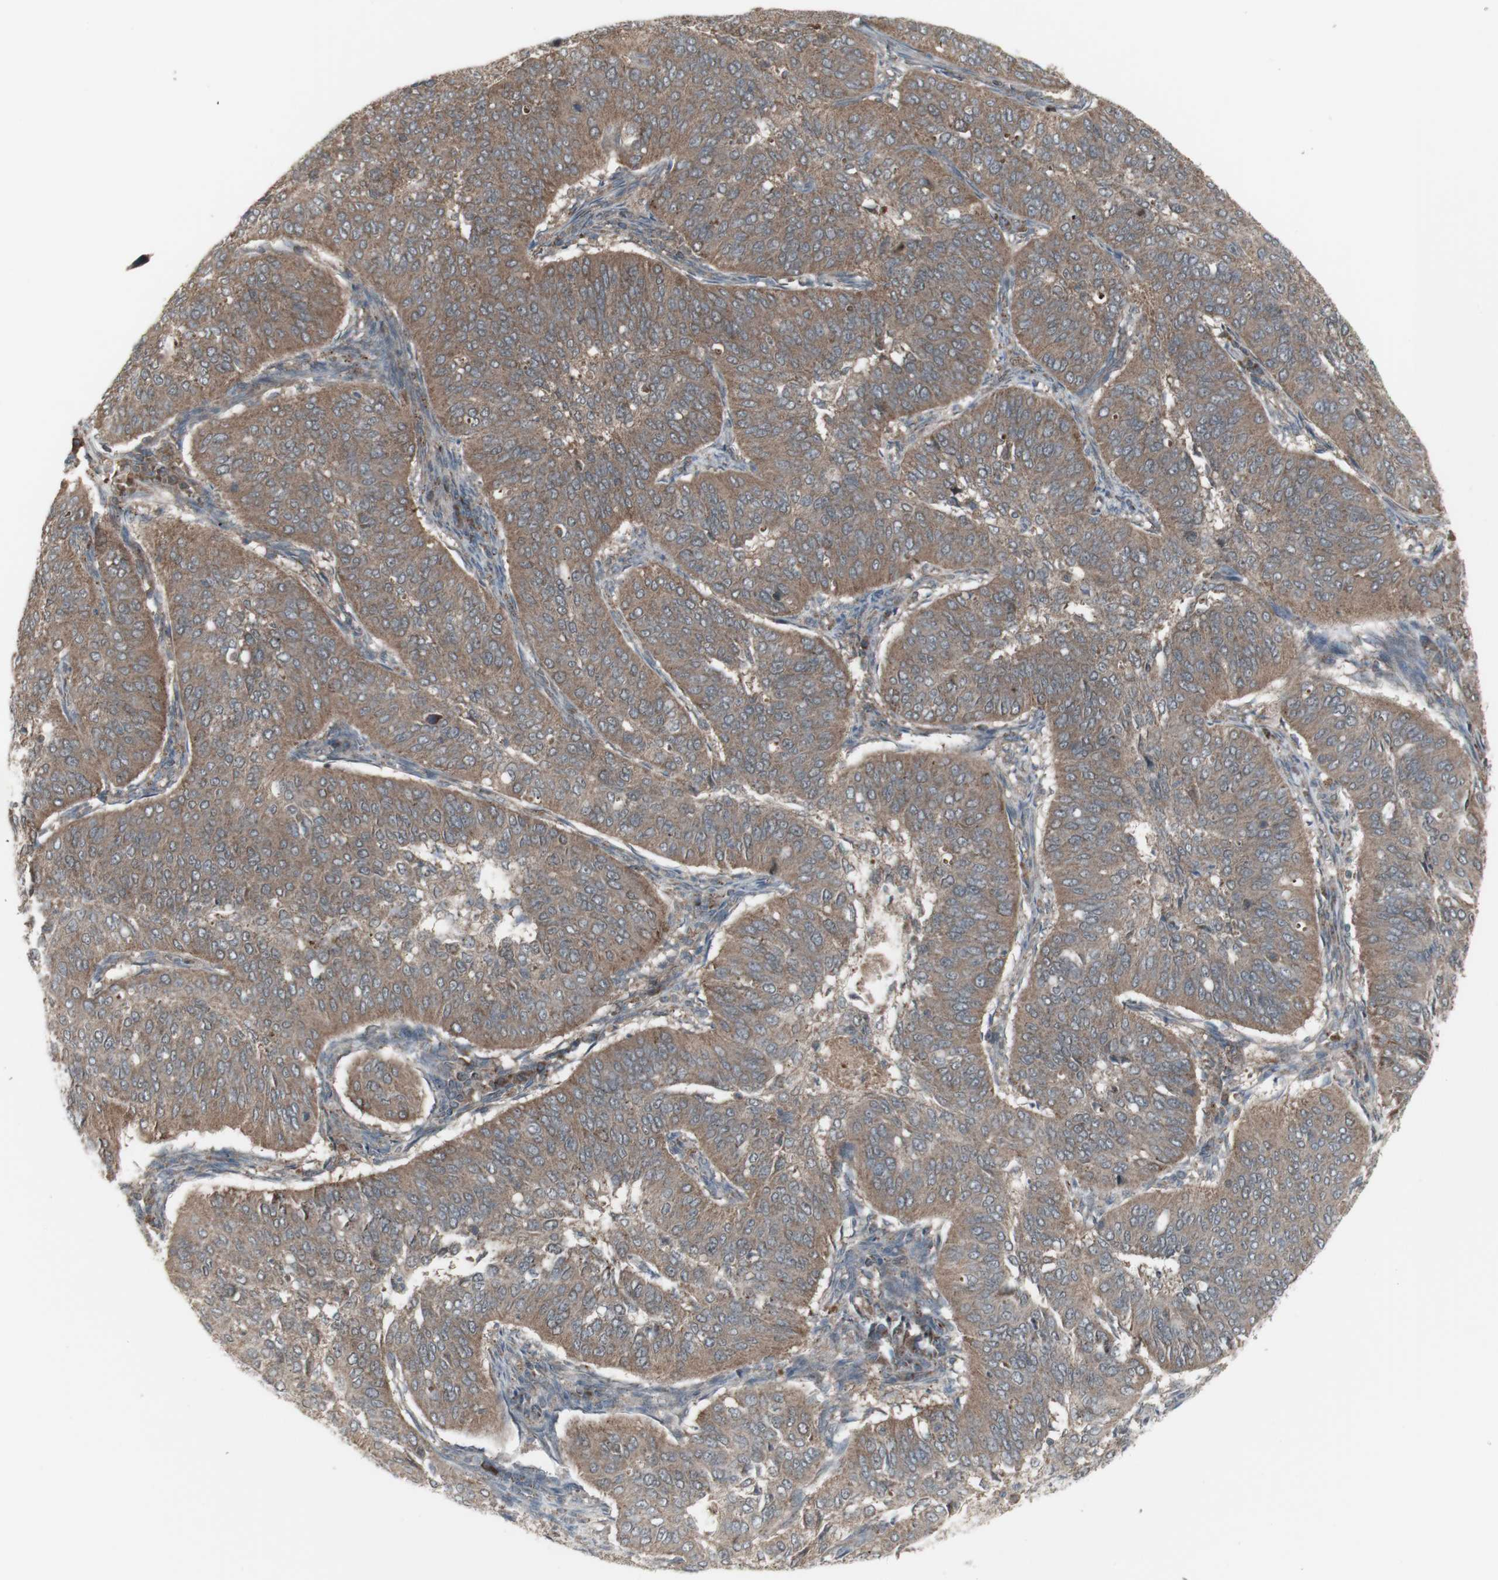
{"staining": {"intensity": "moderate", "quantity": ">75%", "location": "cytoplasmic/membranous"}, "tissue": "cervical cancer", "cell_type": "Tumor cells", "image_type": "cancer", "snomed": [{"axis": "morphology", "description": "Normal tissue, NOS"}, {"axis": "morphology", "description": "Squamous cell carcinoma, NOS"}, {"axis": "topography", "description": "Cervix"}], "caption": "Human squamous cell carcinoma (cervical) stained for a protein (brown) shows moderate cytoplasmic/membranous positive positivity in about >75% of tumor cells.", "gene": "SHC1", "patient": {"sex": "female", "age": 39}}